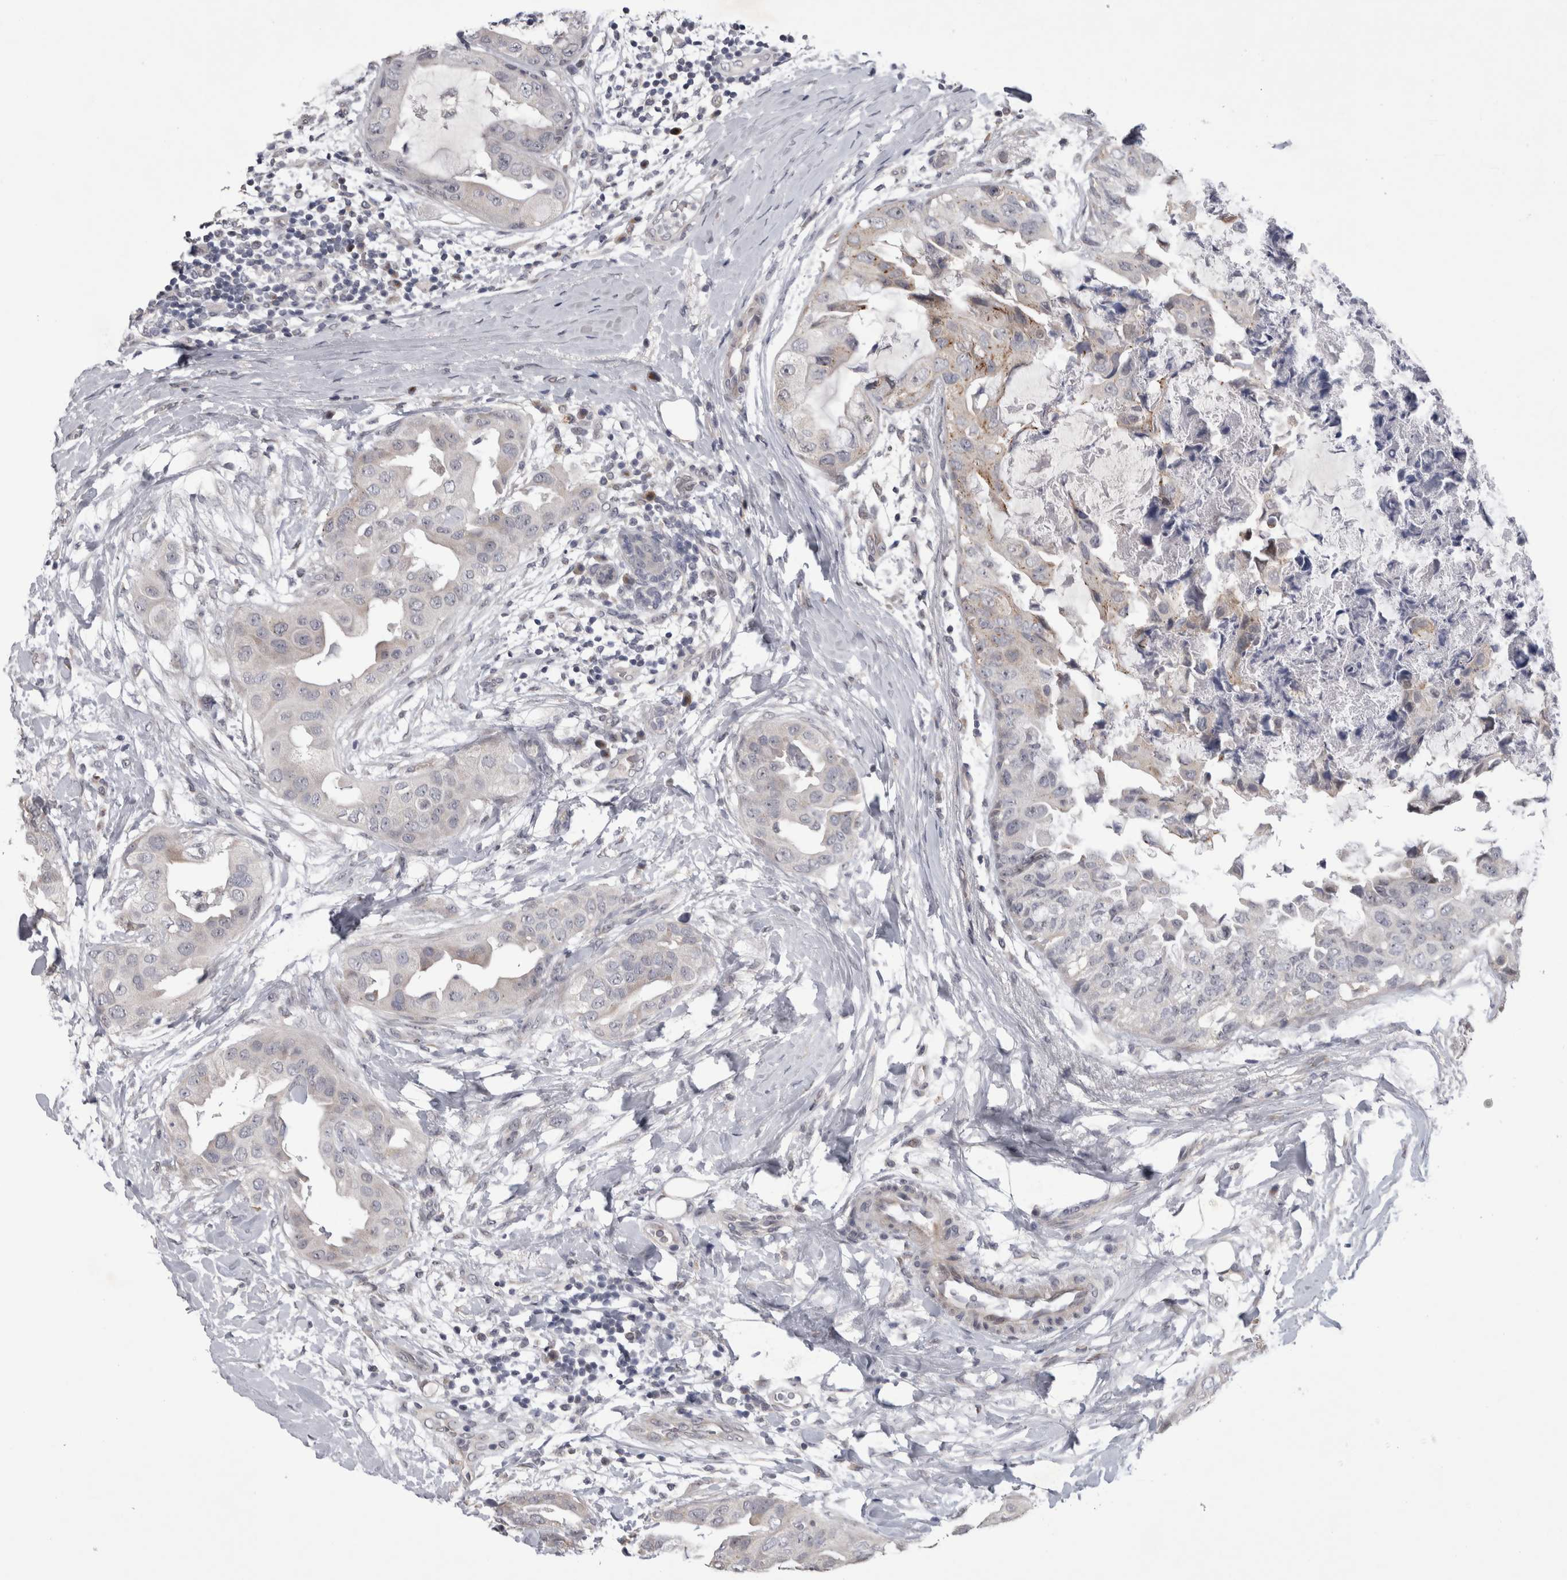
{"staining": {"intensity": "negative", "quantity": "none", "location": "none"}, "tissue": "breast cancer", "cell_type": "Tumor cells", "image_type": "cancer", "snomed": [{"axis": "morphology", "description": "Duct carcinoma"}, {"axis": "topography", "description": "Breast"}], "caption": "Tumor cells are negative for brown protein staining in breast cancer (invasive ductal carcinoma). (DAB (3,3'-diaminobenzidine) immunohistochemistry, high magnification).", "gene": "IFI44", "patient": {"sex": "female", "age": 40}}